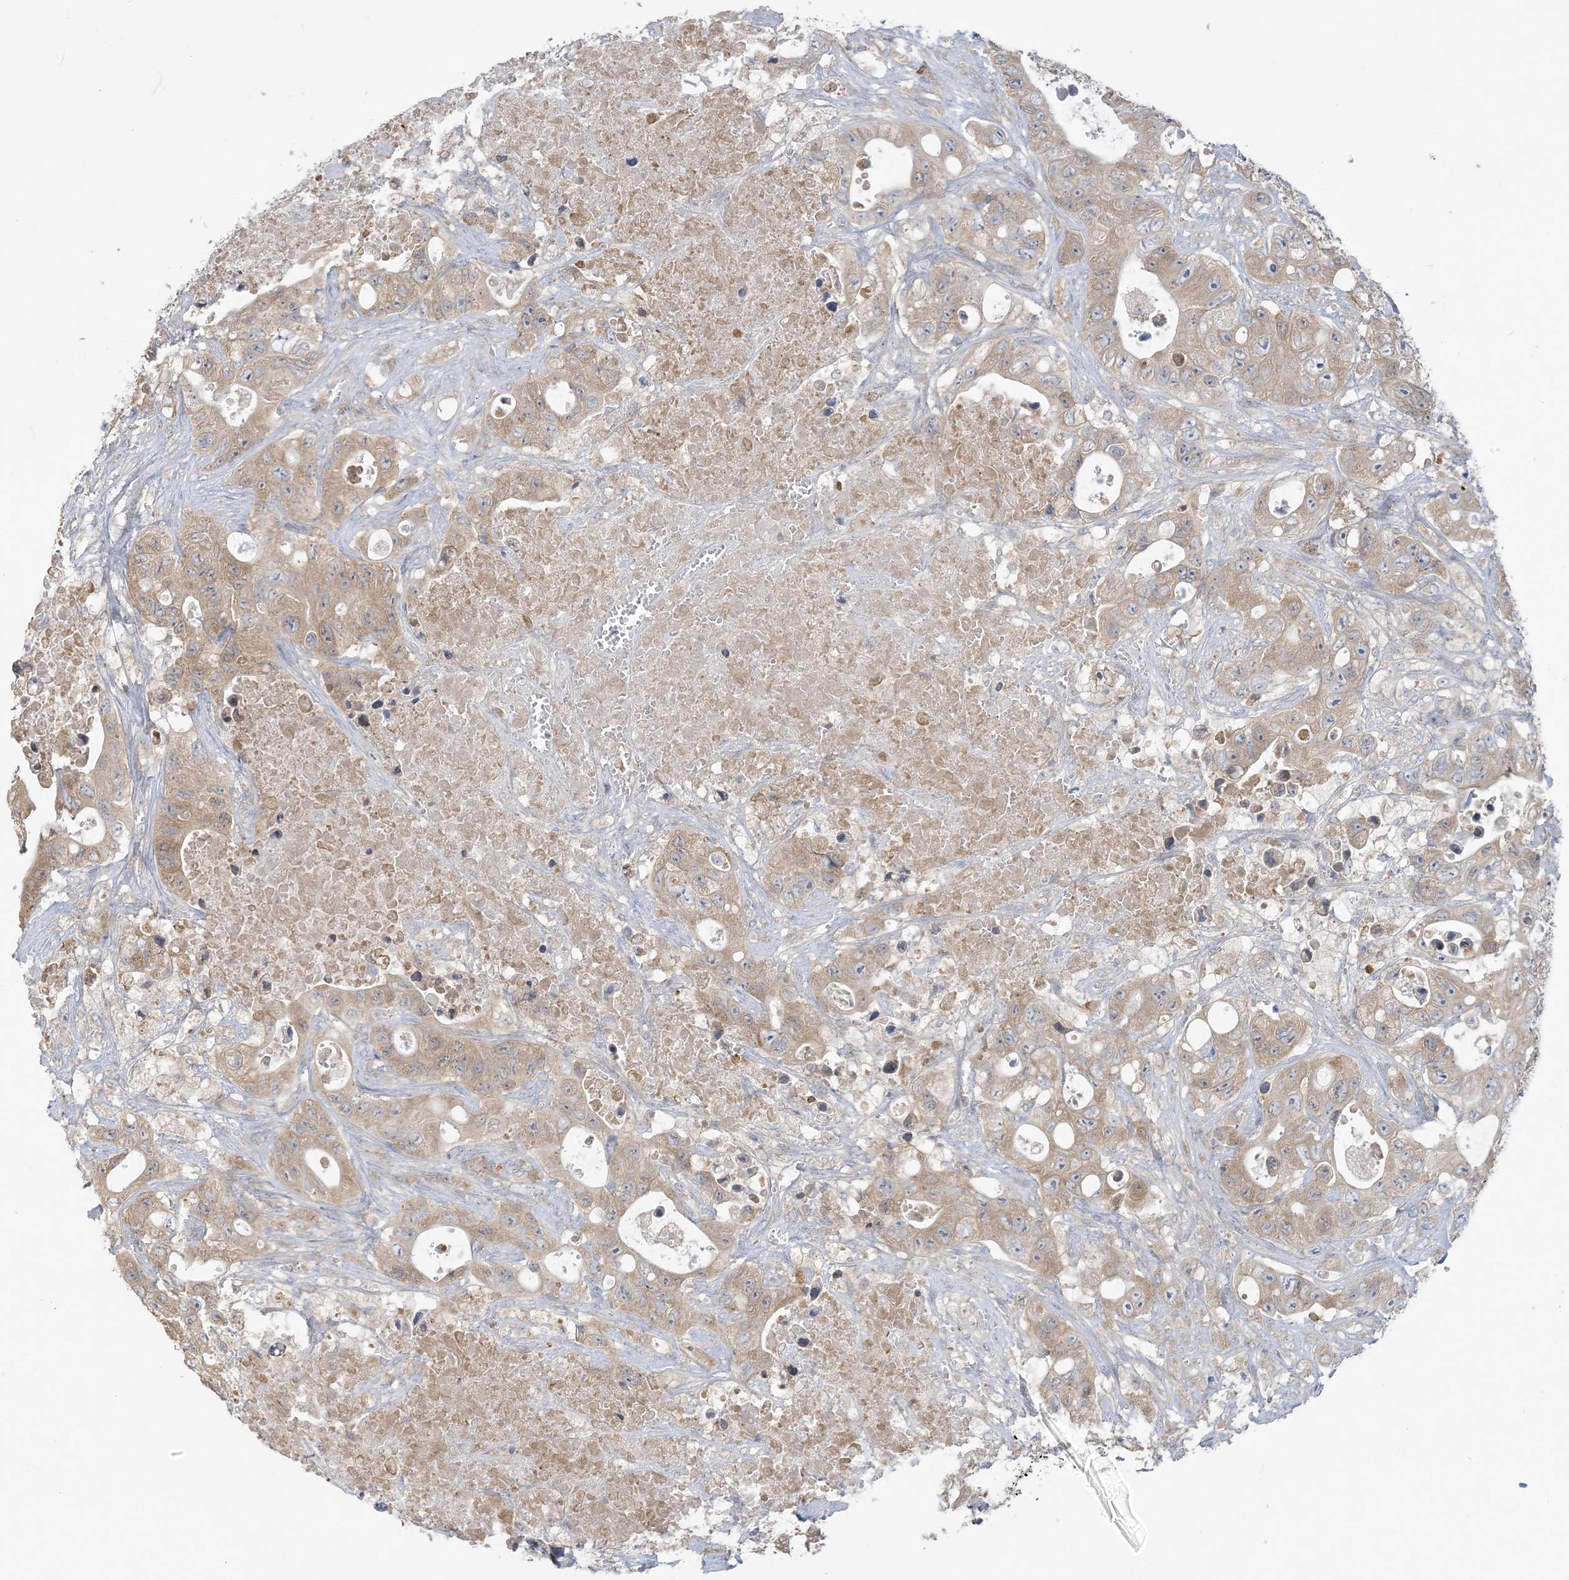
{"staining": {"intensity": "weak", "quantity": ">75%", "location": "cytoplasmic/membranous"}, "tissue": "colorectal cancer", "cell_type": "Tumor cells", "image_type": "cancer", "snomed": [{"axis": "morphology", "description": "Adenocarcinoma, NOS"}, {"axis": "topography", "description": "Colon"}], "caption": "DAB (3,3'-diaminobenzidine) immunohistochemical staining of adenocarcinoma (colorectal) reveals weak cytoplasmic/membranous protein positivity in approximately >75% of tumor cells.", "gene": "EEFSEC", "patient": {"sex": "female", "age": 46}}